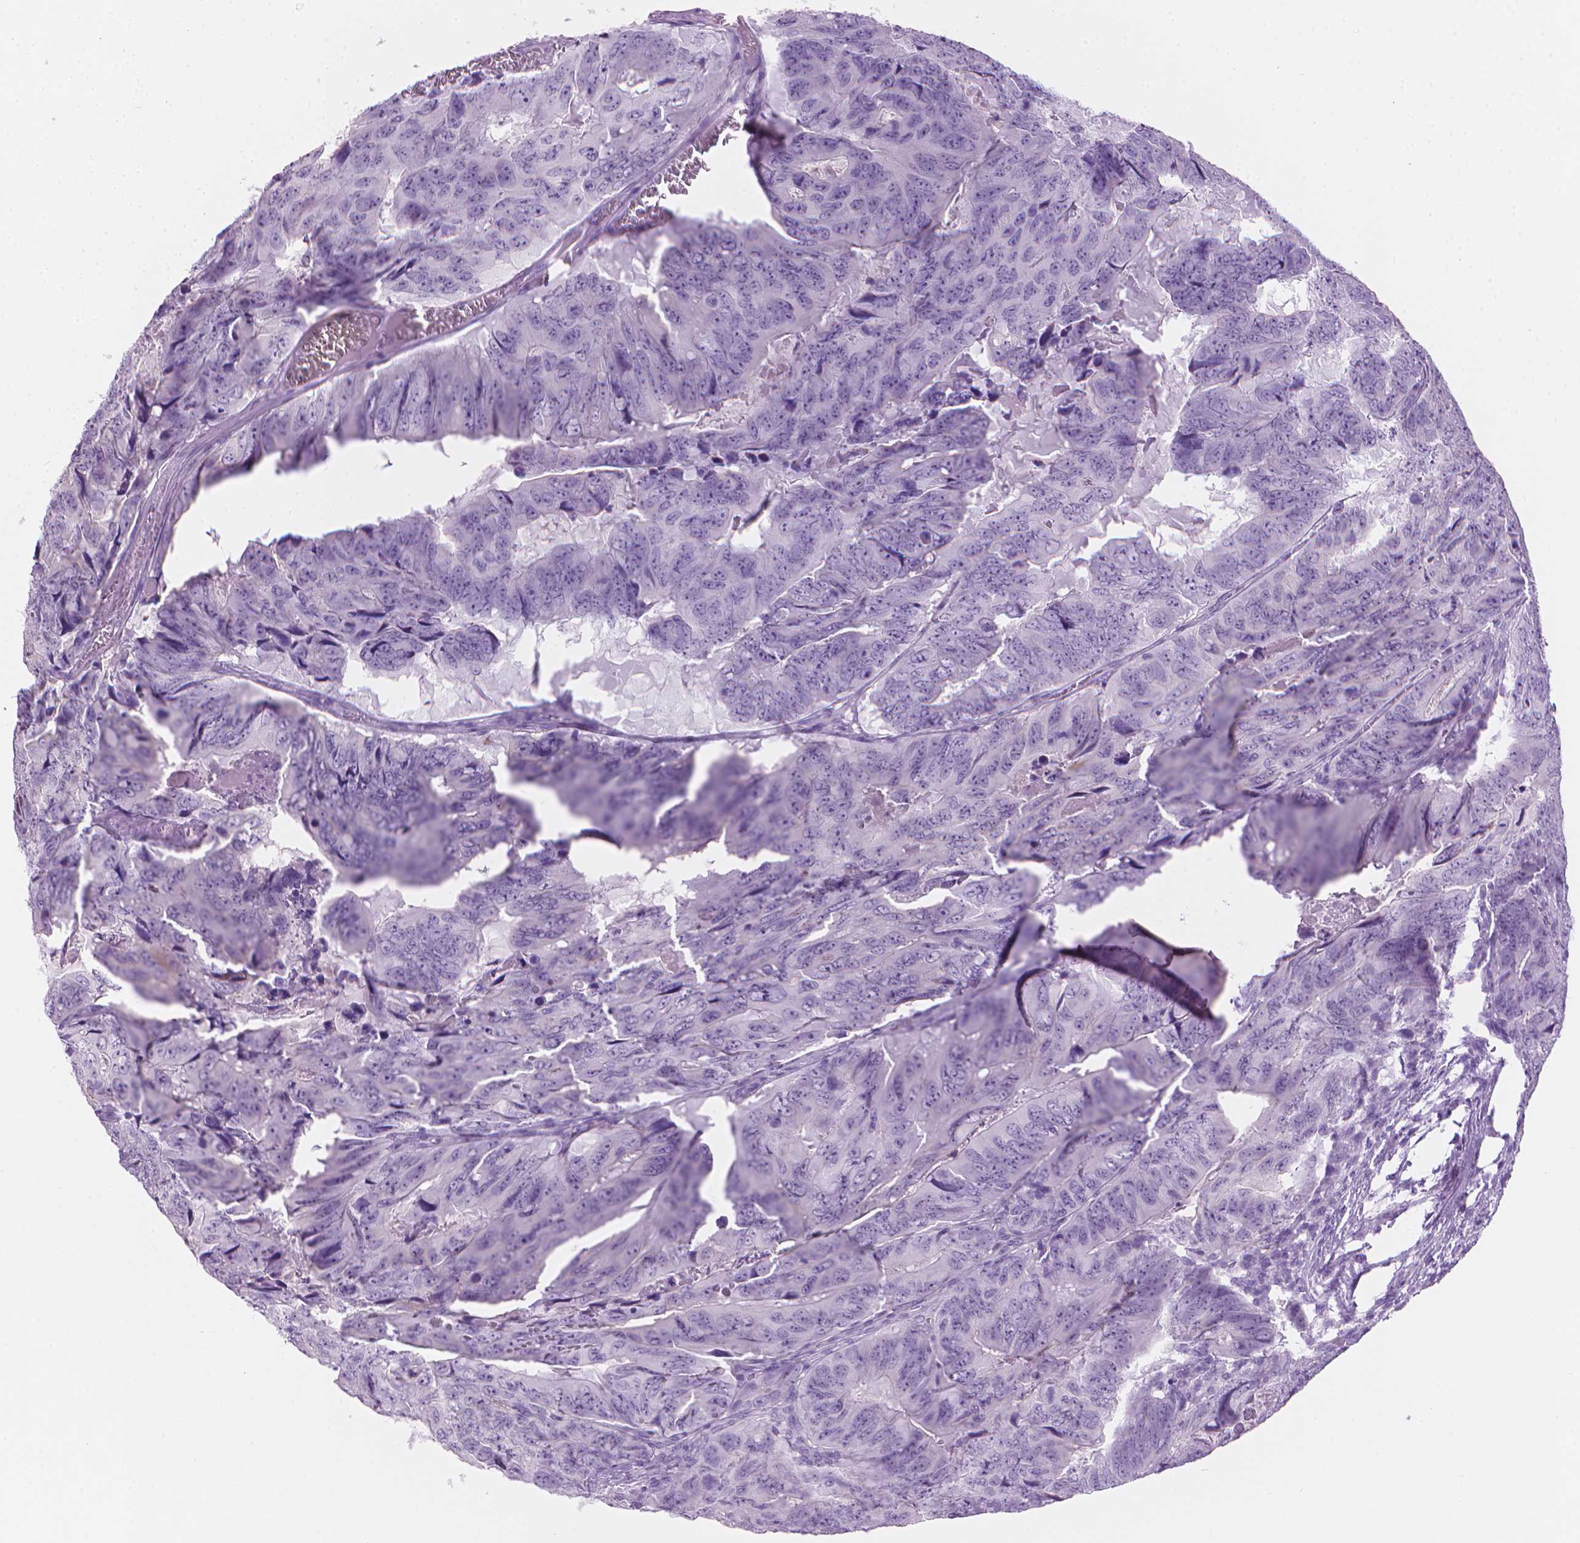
{"staining": {"intensity": "negative", "quantity": "none", "location": "none"}, "tissue": "colorectal cancer", "cell_type": "Tumor cells", "image_type": "cancer", "snomed": [{"axis": "morphology", "description": "Adenocarcinoma, NOS"}, {"axis": "topography", "description": "Colon"}], "caption": "Protein analysis of colorectal cancer (adenocarcinoma) displays no significant staining in tumor cells.", "gene": "TTC29", "patient": {"sex": "male", "age": 79}}